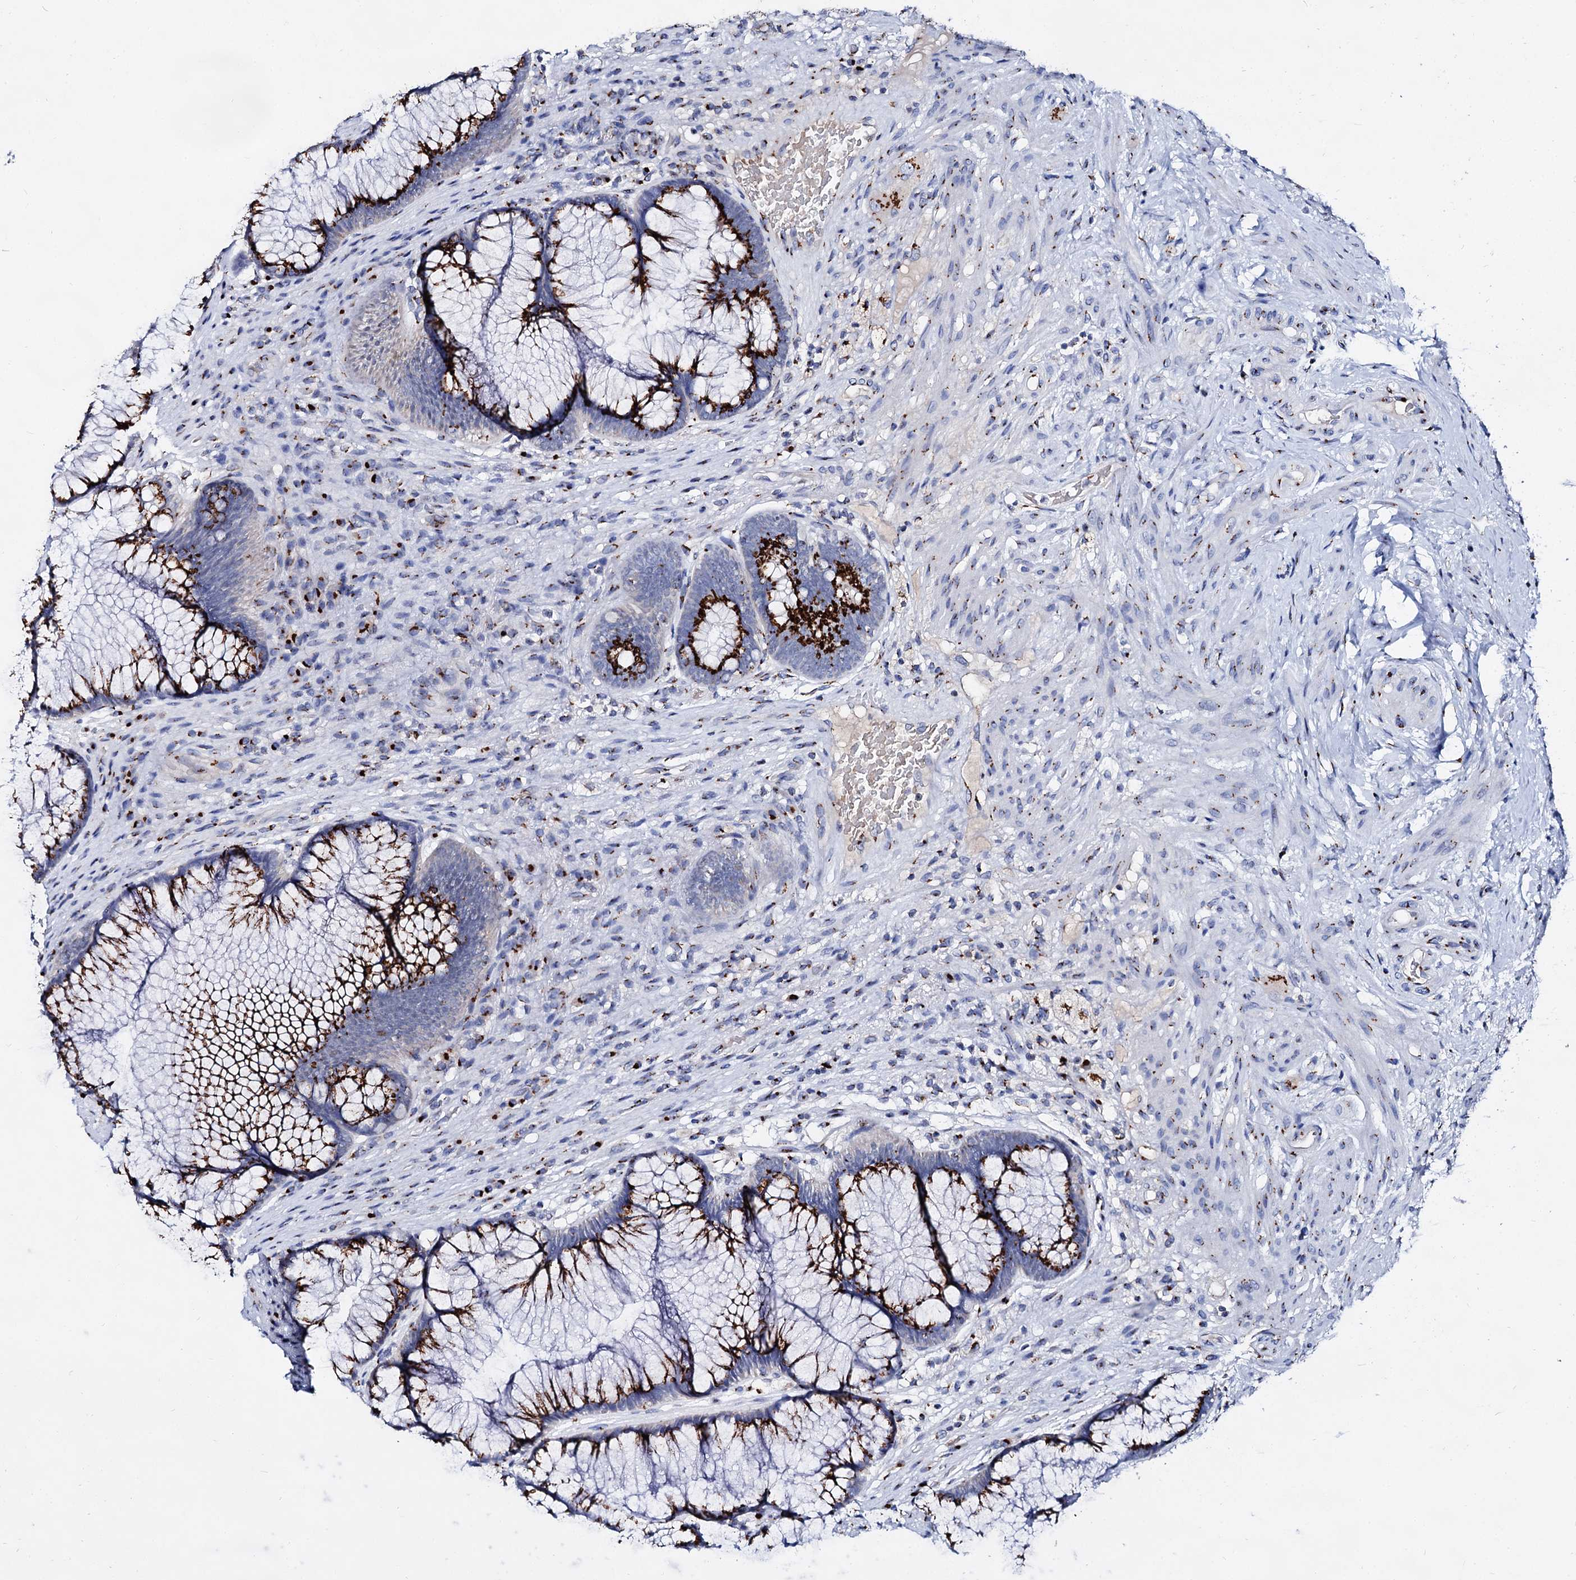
{"staining": {"intensity": "strong", "quantity": ">75%", "location": "cytoplasmic/membranous"}, "tissue": "rectum", "cell_type": "Glandular cells", "image_type": "normal", "snomed": [{"axis": "morphology", "description": "Normal tissue, NOS"}, {"axis": "topography", "description": "Rectum"}], "caption": "The histopathology image displays immunohistochemical staining of unremarkable rectum. There is strong cytoplasmic/membranous expression is present in approximately >75% of glandular cells.", "gene": "TM9SF3", "patient": {"sex": "male", "age": 51}}